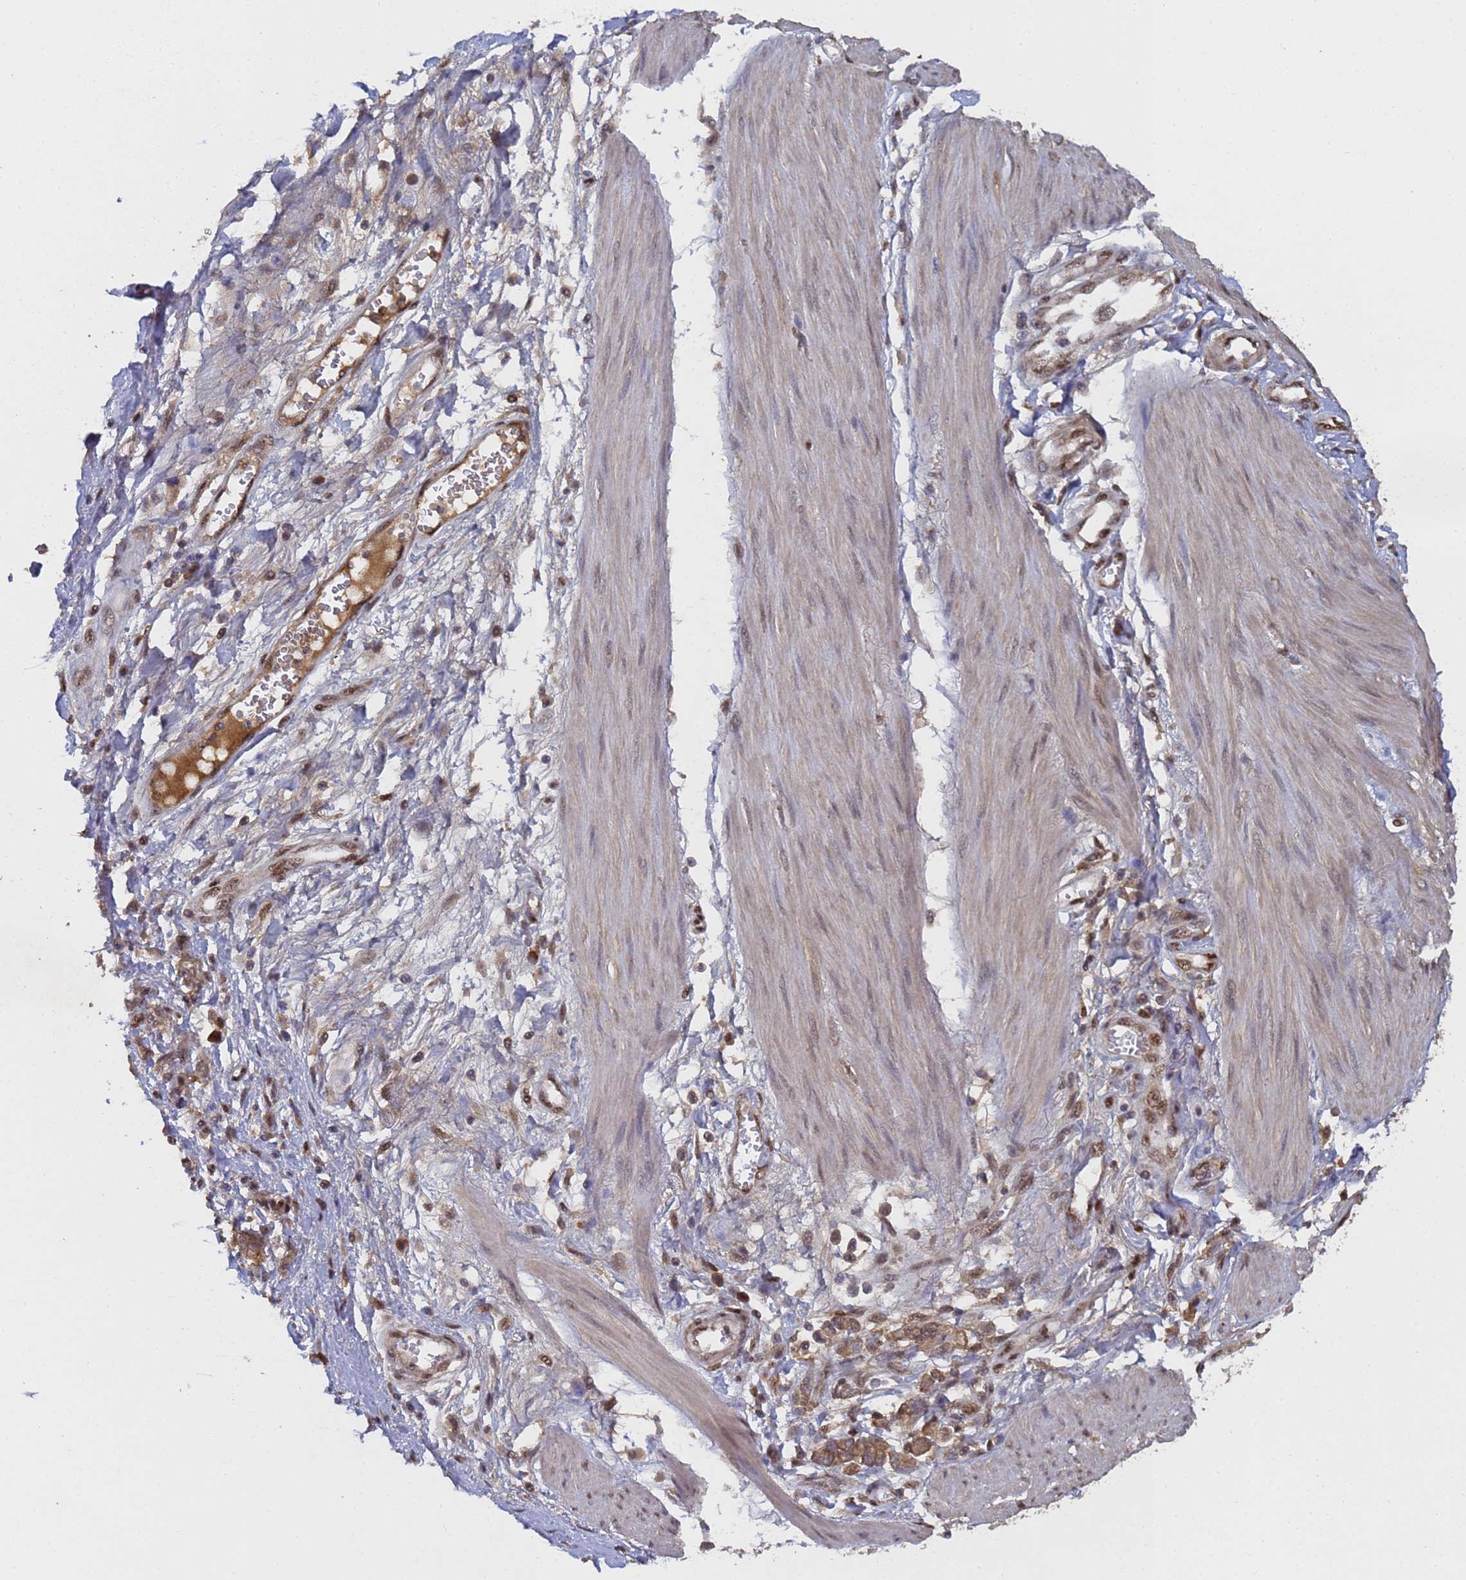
{"staining": {"intensity": "moderate", "quantity": ">75%", "location": "cytoplasmic/membranous,nuclear"}, "tissue": "stomach cancer", "cell_type": "Tumor cells", "image_type": "cancer", "snomed": [{"axis": "morphology", "description": "Adenocarcinoma, NOS"}, {"axis": "topography", "description": "Stomach"}], "caption": "IHC image of neoplastic tissue: adenocarcinoma (stomach) stained using IHC exhibits medium levels of moderate protein expression localized specifically in the cytoplasmic/membranous and nuclear of tumor cells, appearing as a cytoplasmic/membranous and nuclear brown color.", "gene": "SECISBP2", "patient": {"sex": "female", "age": 76}}